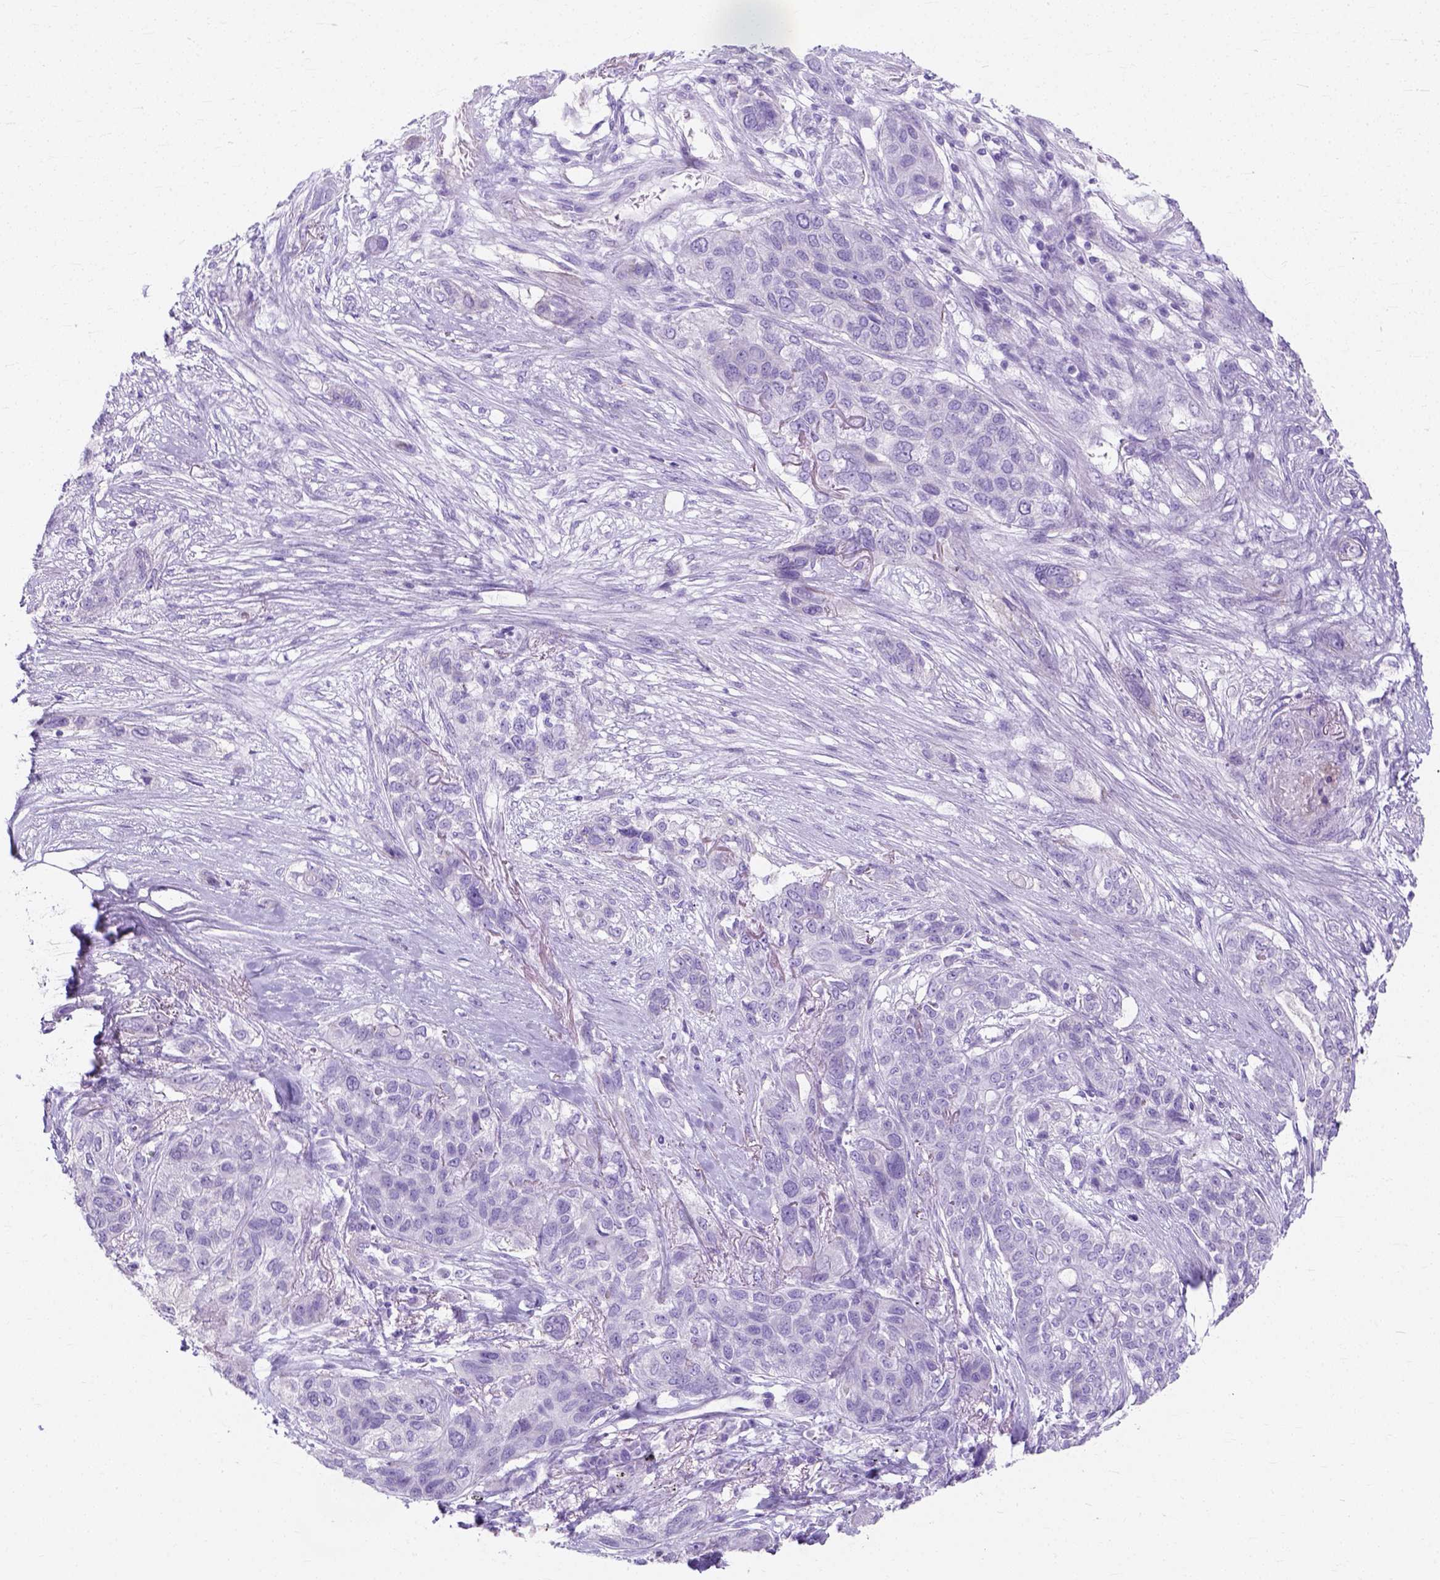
{"staining": {"intensity": "negative", "quantity": "none", "location": "none"}, "tissue": "lung cancer", "cell_type": "Tumor cells", "image_type": "cancer", "snomed": [{"axis": "morphology", "description": "Squamous cell carcinoma, NOS"}, {"axis": "topography", "description": "Lung"}], "caption": "This histopathology image is of squamous cell carcinoma (lung) stained with immunohistochemistry to label a protein in brown with the nuclei are counter-stained blue. There is no positivity in tumor cells.", "gene": "MYH15", "patient": {"sex": "female", "age": 70}}